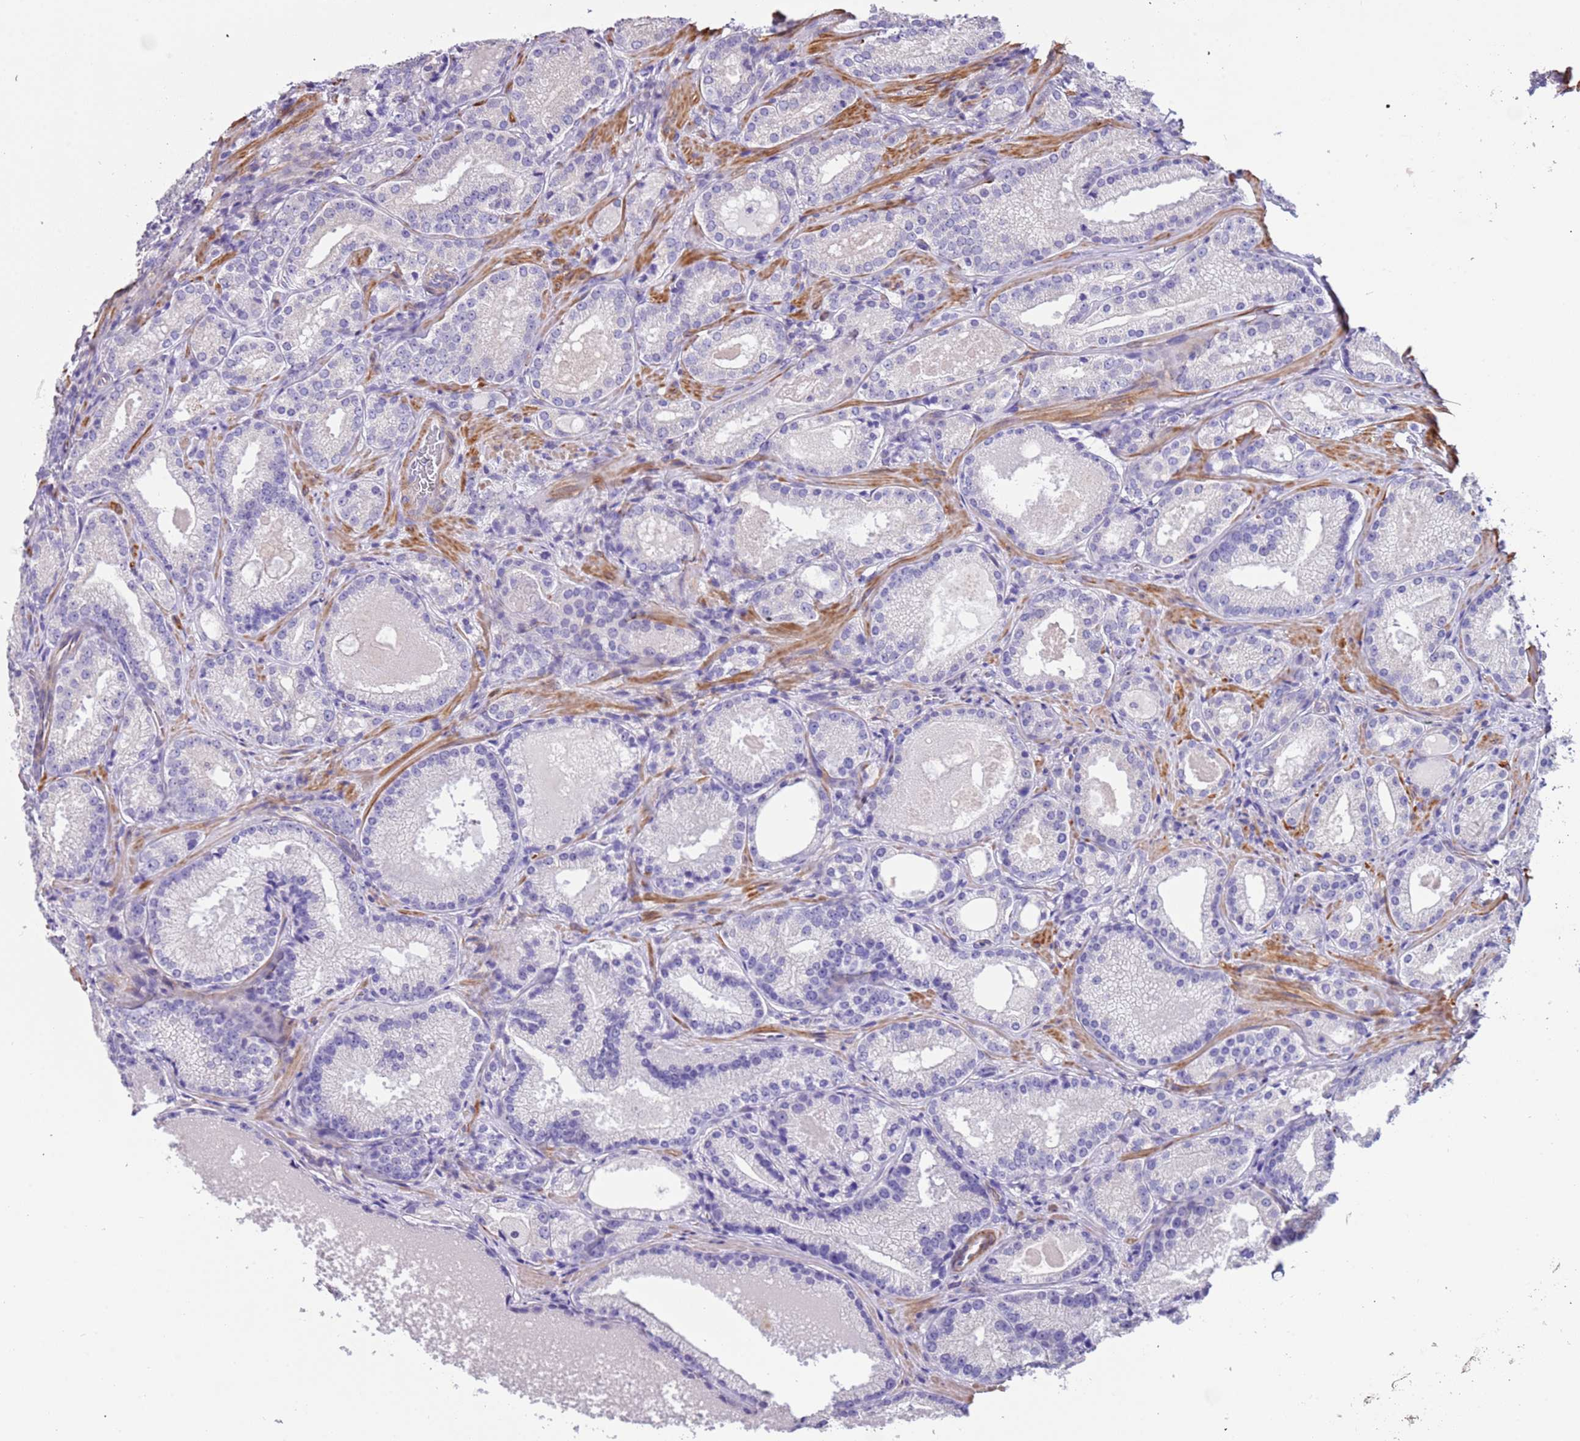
{"staining": {"intensity": "negative", "quantity": "none", "location": "none"}, "tissue": "prostate cancer", "cell_type": "Tumor cells", "image_type": "cancer", "snomed": [{"axis": "morphology", "description": "Adenocarcinoma, Low grade"}, {"axis": "topography", "description": "Prostate"}], "caption": "Prostate adenocarcinoma (low-grade) was stained to show a protein in brown. There is no significant positivity in tumor cells.", "gene": "PCGF2", "patient": {"sex": "male", "age": 57}}